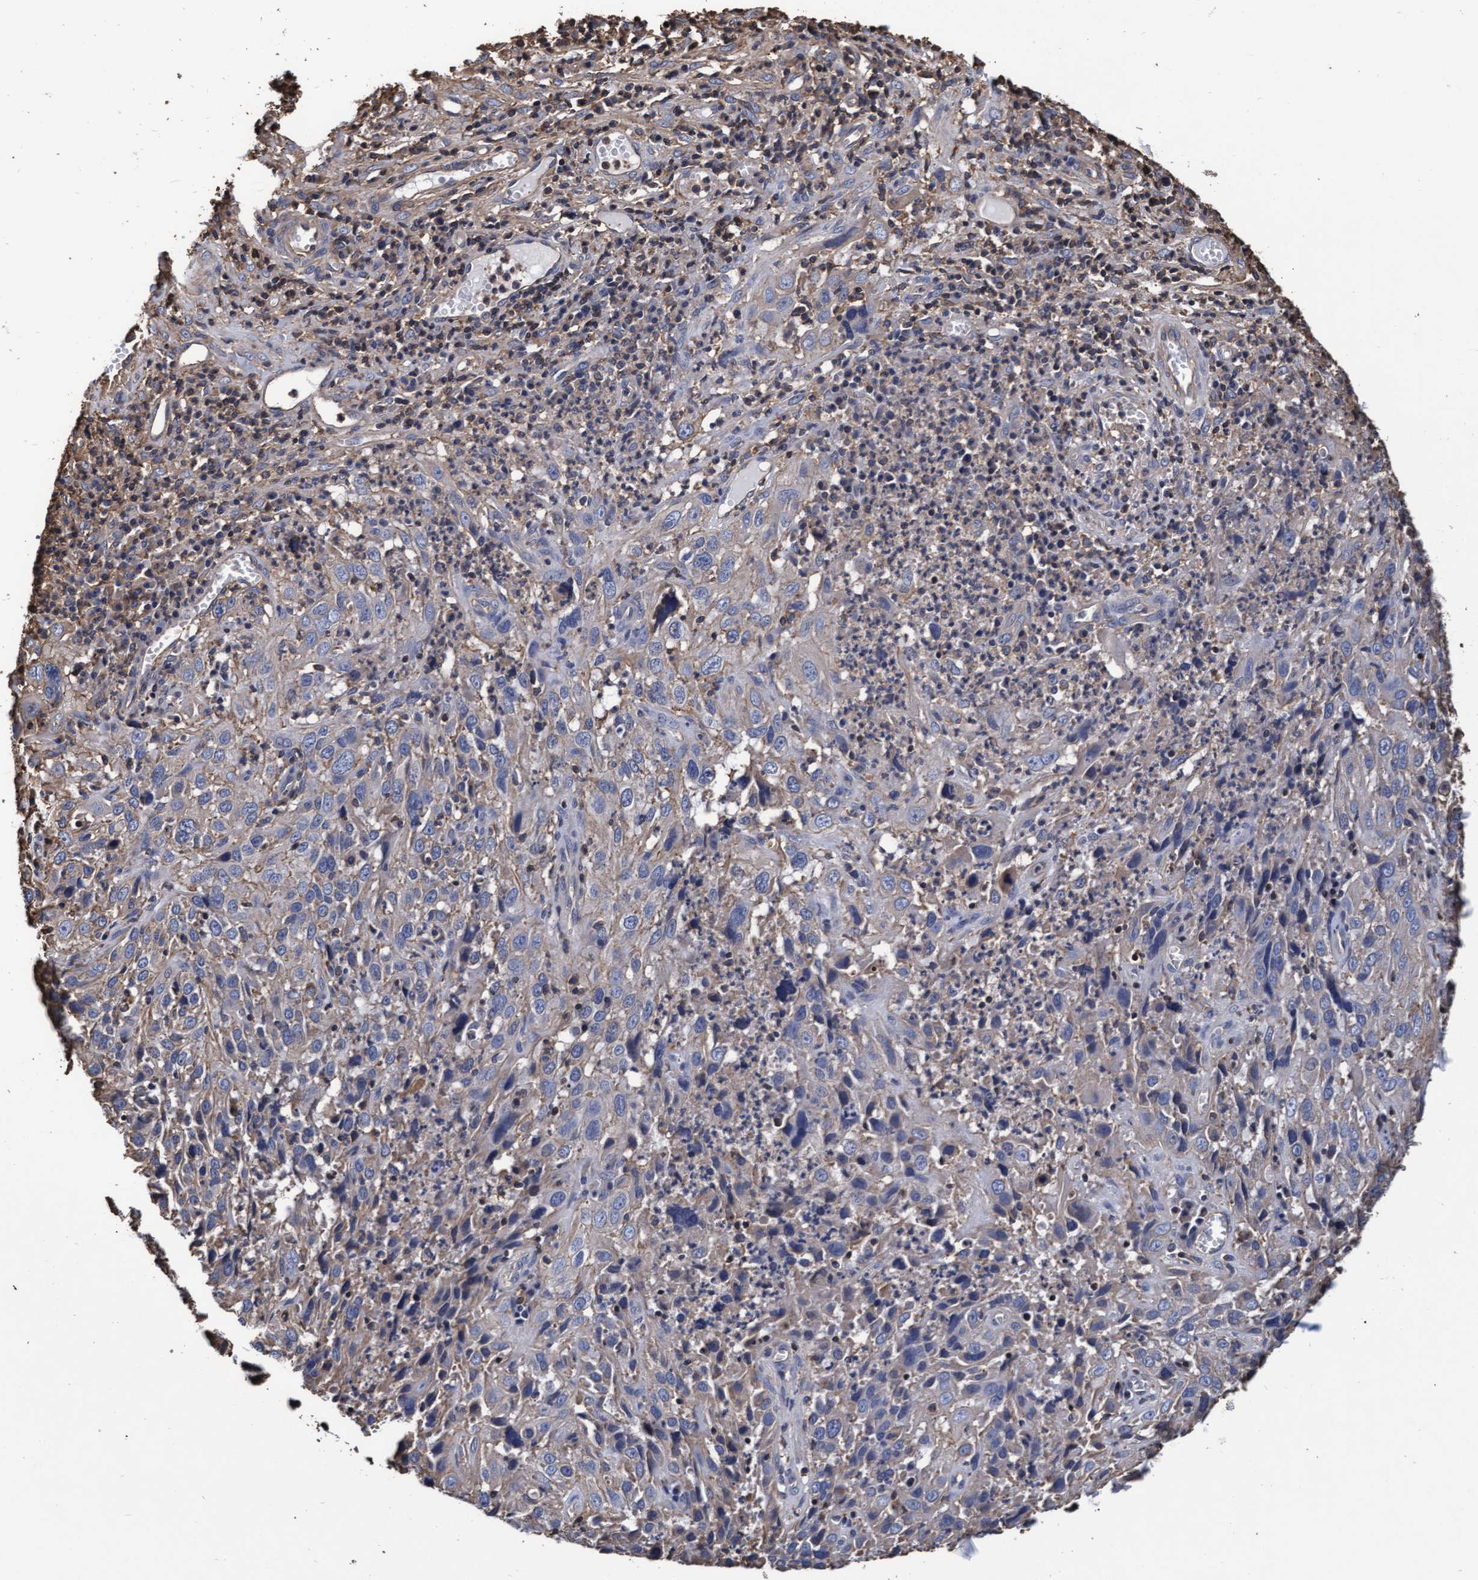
{"staining": {"intensity": "negative", "quantity": "none", "location": "none"}, "tissue": "cervical cancer", "cell_type": "Tumor cells", "image_type": "cancer", "snomed": [{"axis": "morphology", "description": "Squamous cell carcinoma, NOS"}, {"axis": "topography", "description": "Cervix"}], "caption": "Tumor cells are negative for brown protein staining in cervical squamous cell carcinoma. (DAB (3,3'-diaminobenzidine) immunohistochemistry (IHC) visualized using brightfield microscopy, high magnification).", "gene": "GRHPR", "patient": {"sex": "female", "age": 32}}